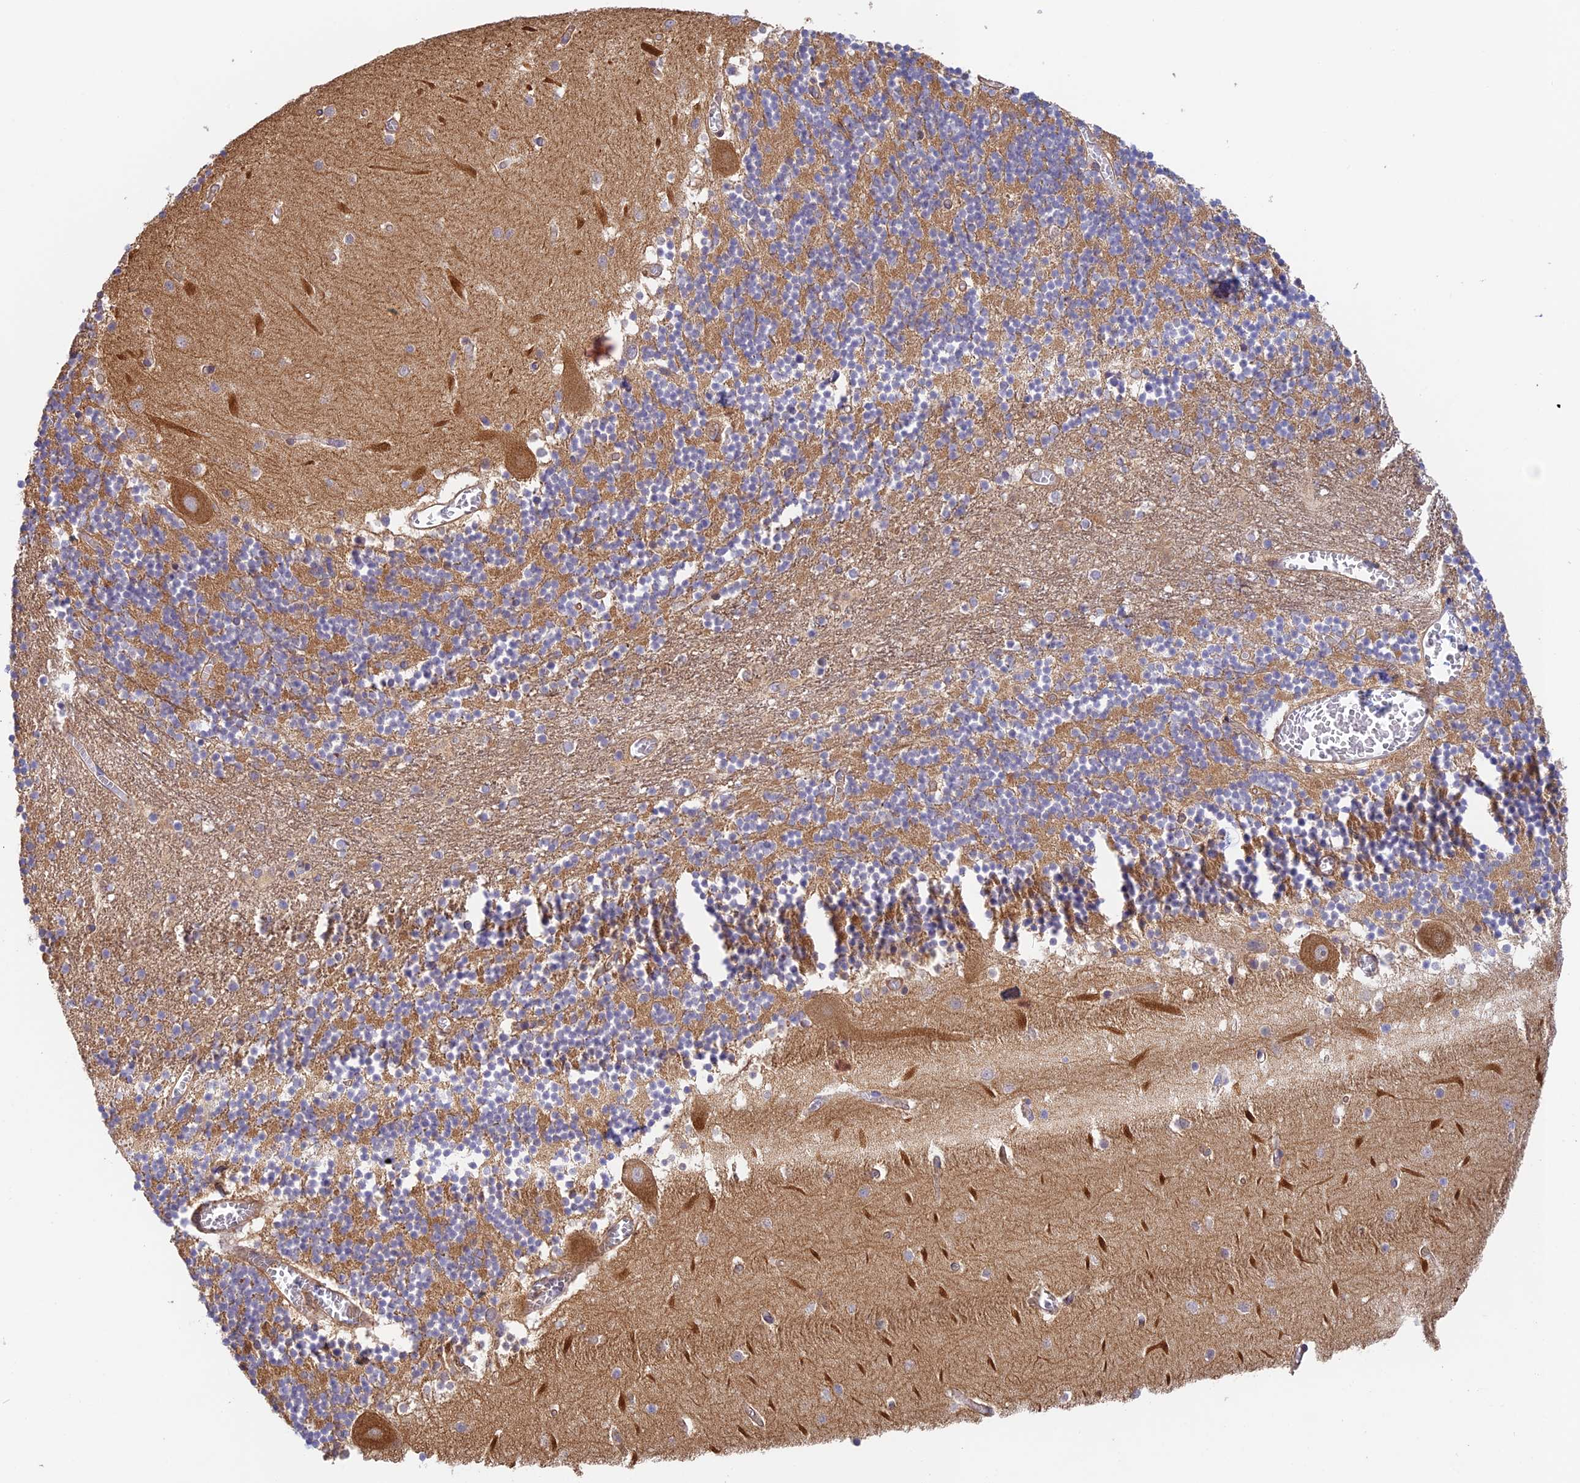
{"staining": {"intensity": "moderate", "quantity": ">75%", "location": "cytoplasmic/membranous"}, "tissue": "cerebellum", "cell_type": "Cells in granular layer", "image_type": "normal", "snomed": [{"axis": "morphology", "description": "Normal tissue, NOS"}, {"axis": "topography", "description": "Cerebellum"}], "caption": "Cells in granular layer reveal medium levels of moderate cytoplasmic/membranous staining in about >75% of cells in normal cerebellum.", "gene": "MYO9A", "patient": {"sex": "female", "age": 28}}